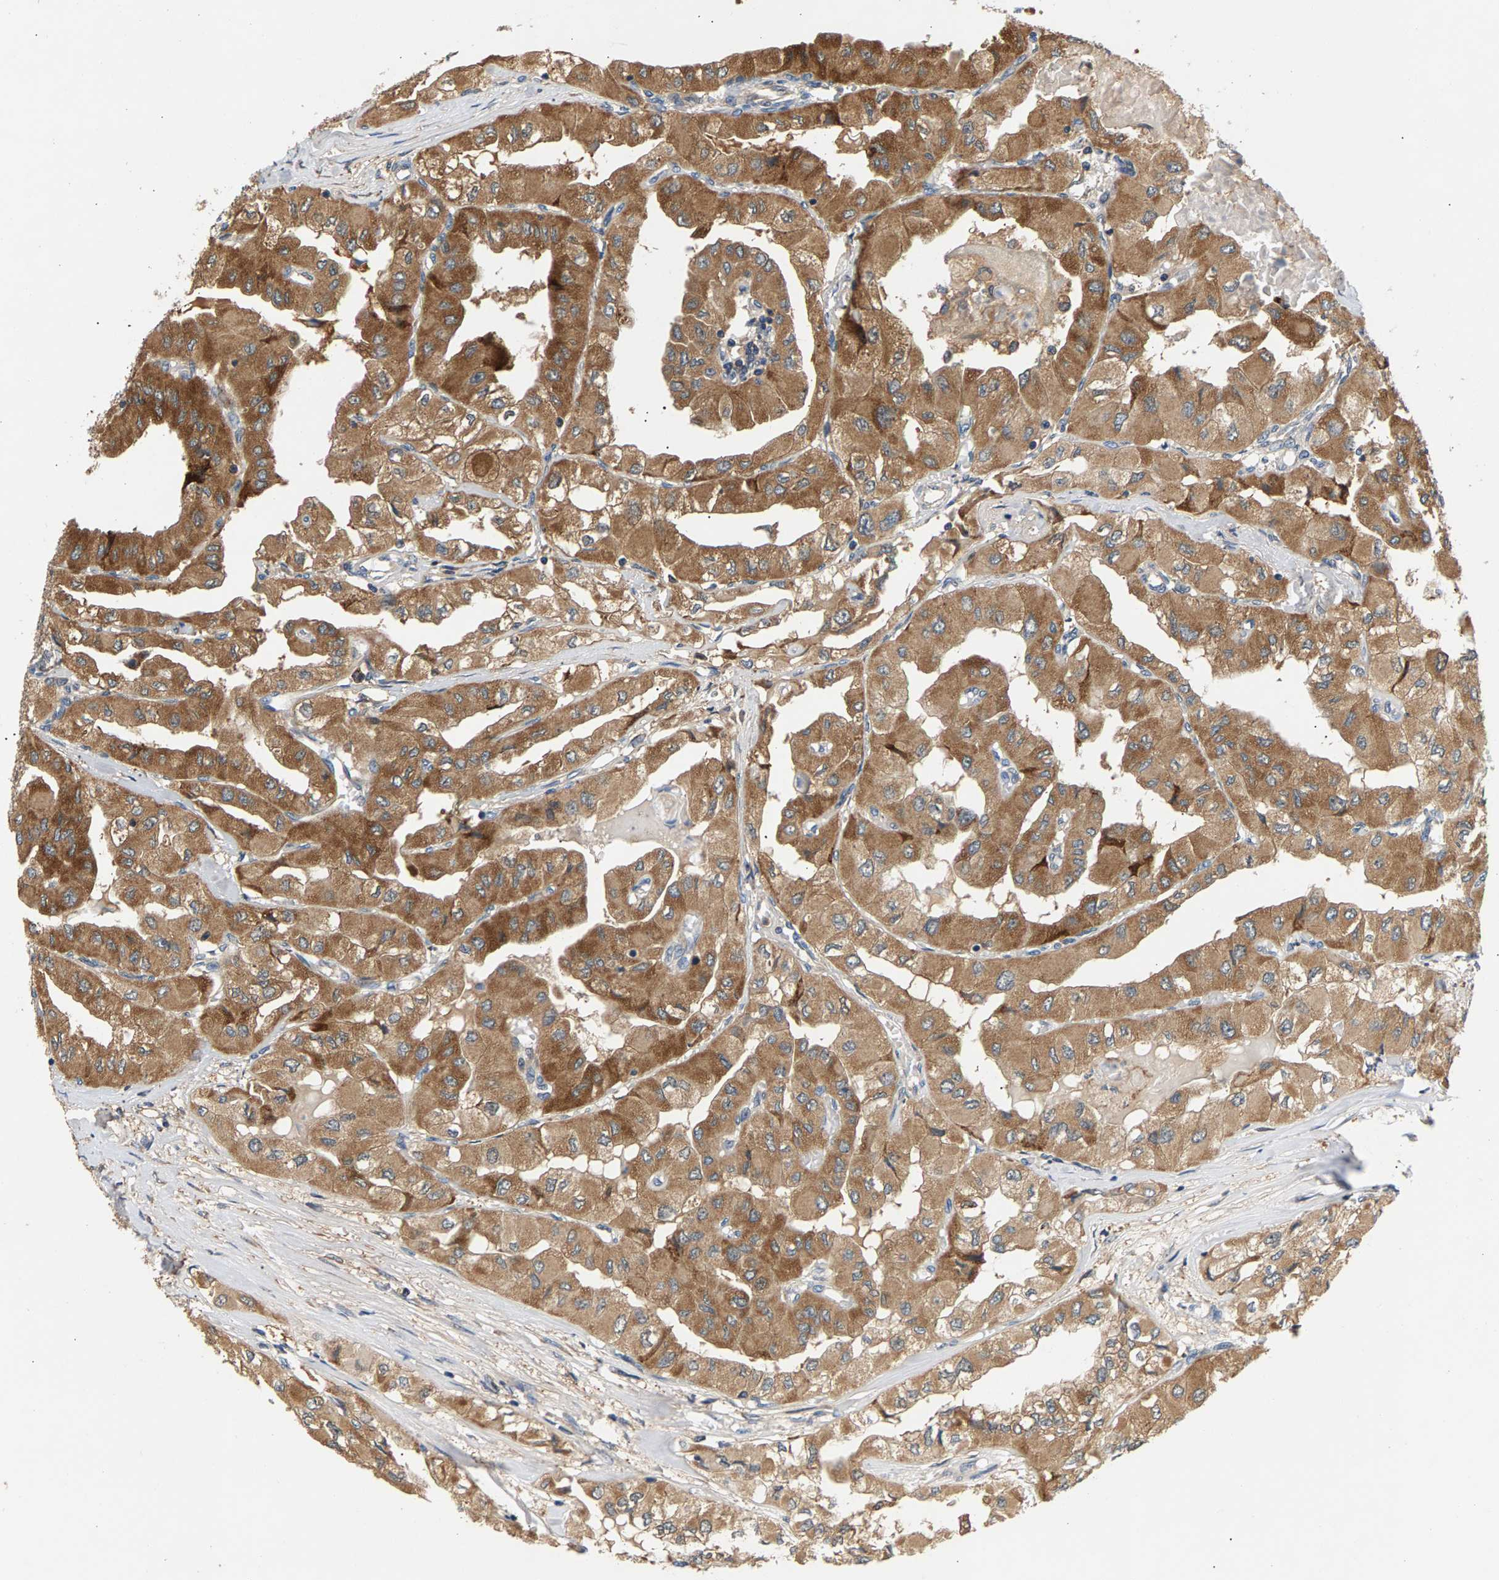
{"staining": {"intensity": "moderate", "quantity": ">75%", "location": "cytoplasmic/membranous"}, "tissue": "thyroid cancer", "cell_type": "Tumor cells", "image_type": "cancer", "snomed": [{"axis": "morphology", "description": "Papillary adenocarcinoma, NOS"}, {"axis": "topography", "description": "Thyroid gland"}], "caption": "Immunohistochemical staining of human thyroid cancer (papillary adenocarcinoma) reveals moderate cytoplasmic/membranous protein positivity in about >75% of tumor cells.", "gene": "FAM78A", "patient": {"sex": "female", "age": 59}}